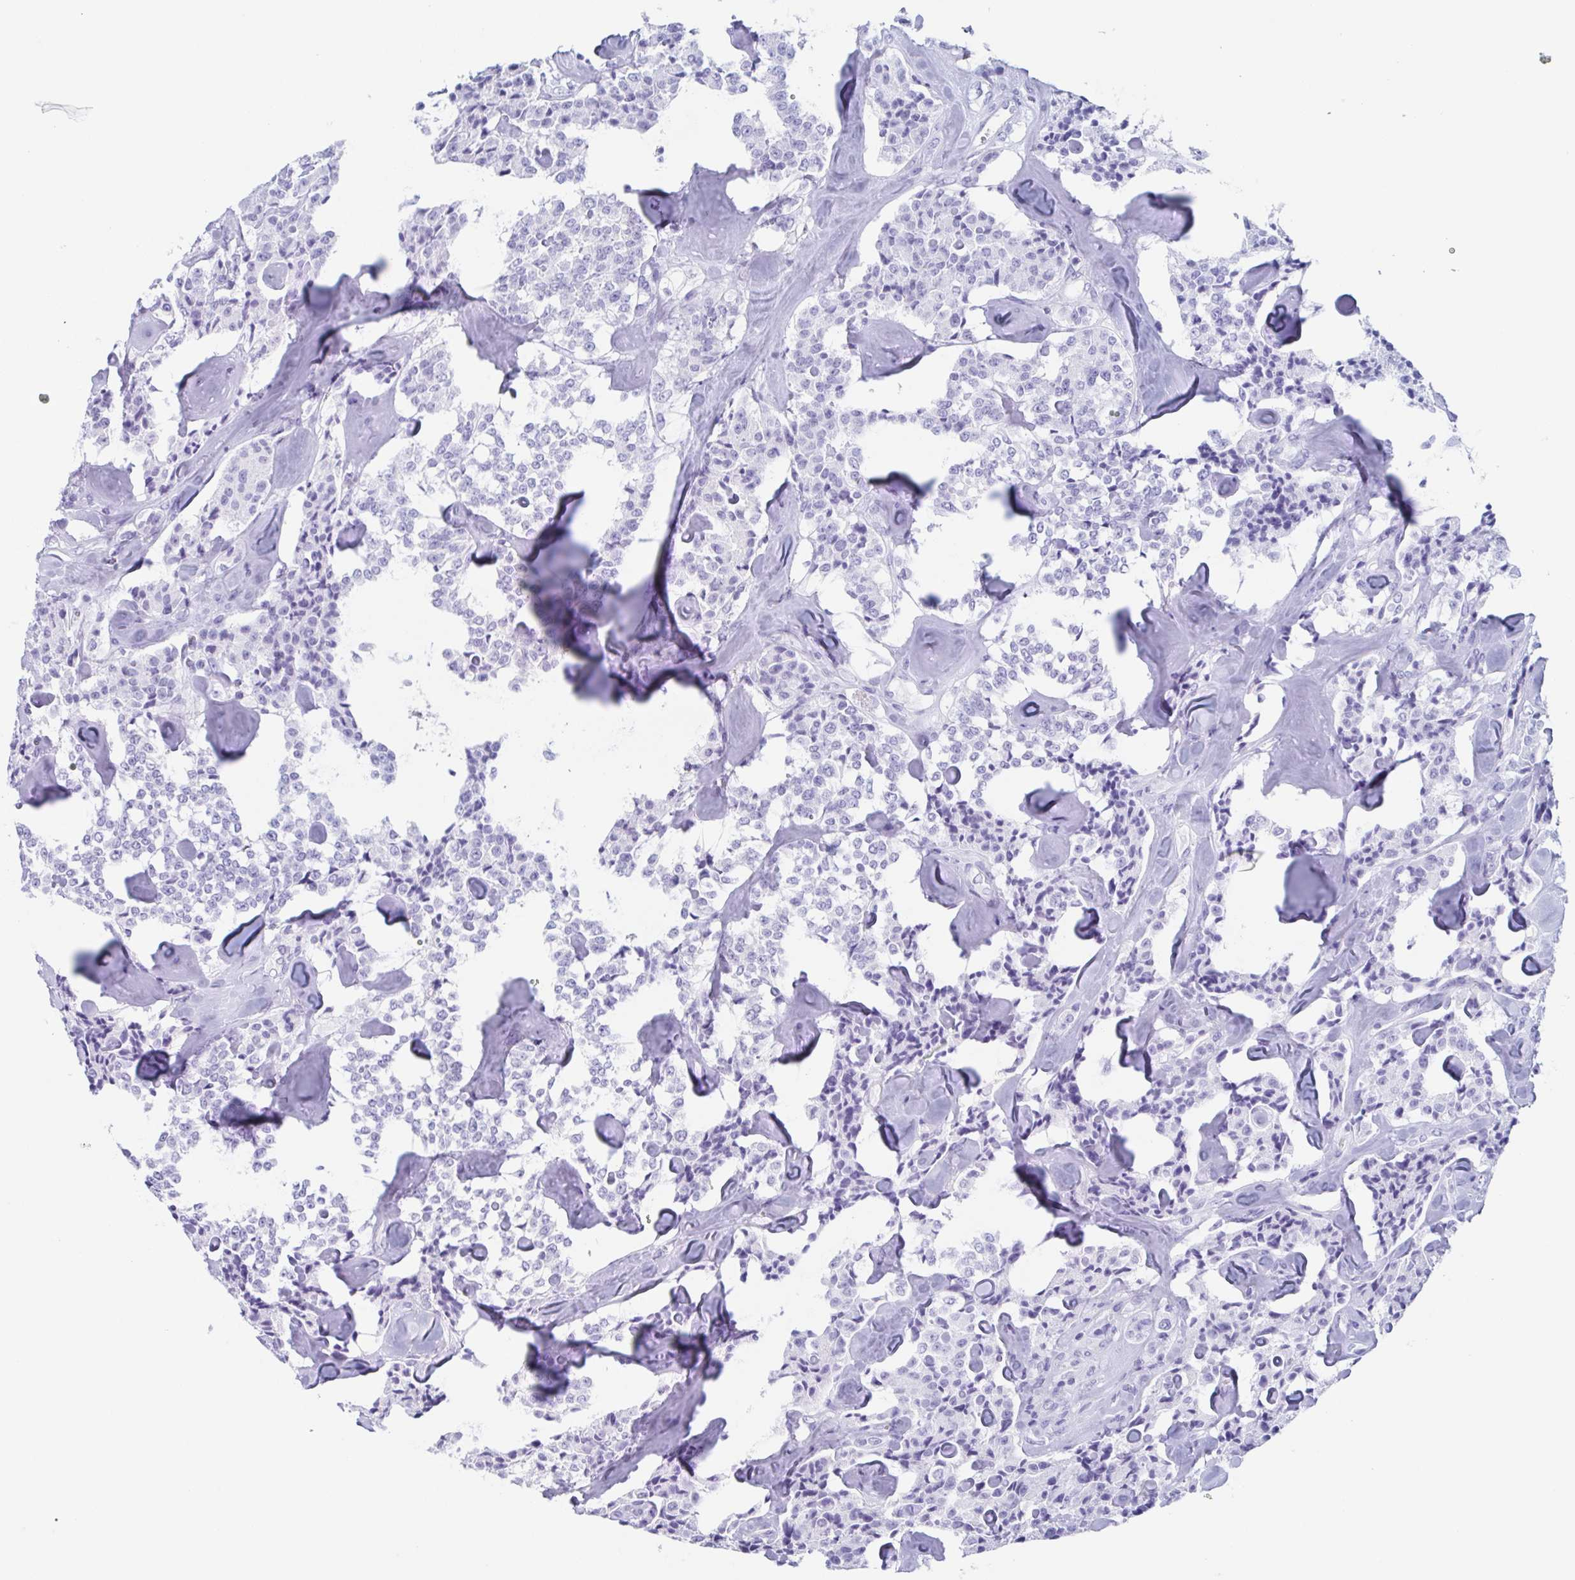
{"staining": {"intensity": "negative", "quantity": "none", "location": "none"}, "tissue": "carcinoid", "cell_type": "Tumor cells", "image_type": "cancer", "snomed": [{"axis": "morphology", "description": "Carcinoid, malignant, NOS"}, {"axis": "topography", "description": "Pancreas"}], "caption": "The histopathology image demonstrates no significant staining in tumor cells of carcinoid. (Brightfield microscopy of DAB immunohistochemistry (IHC) at high magnification).", "gene": "BPI", "patient": {"sex": "male", "age": 41}}